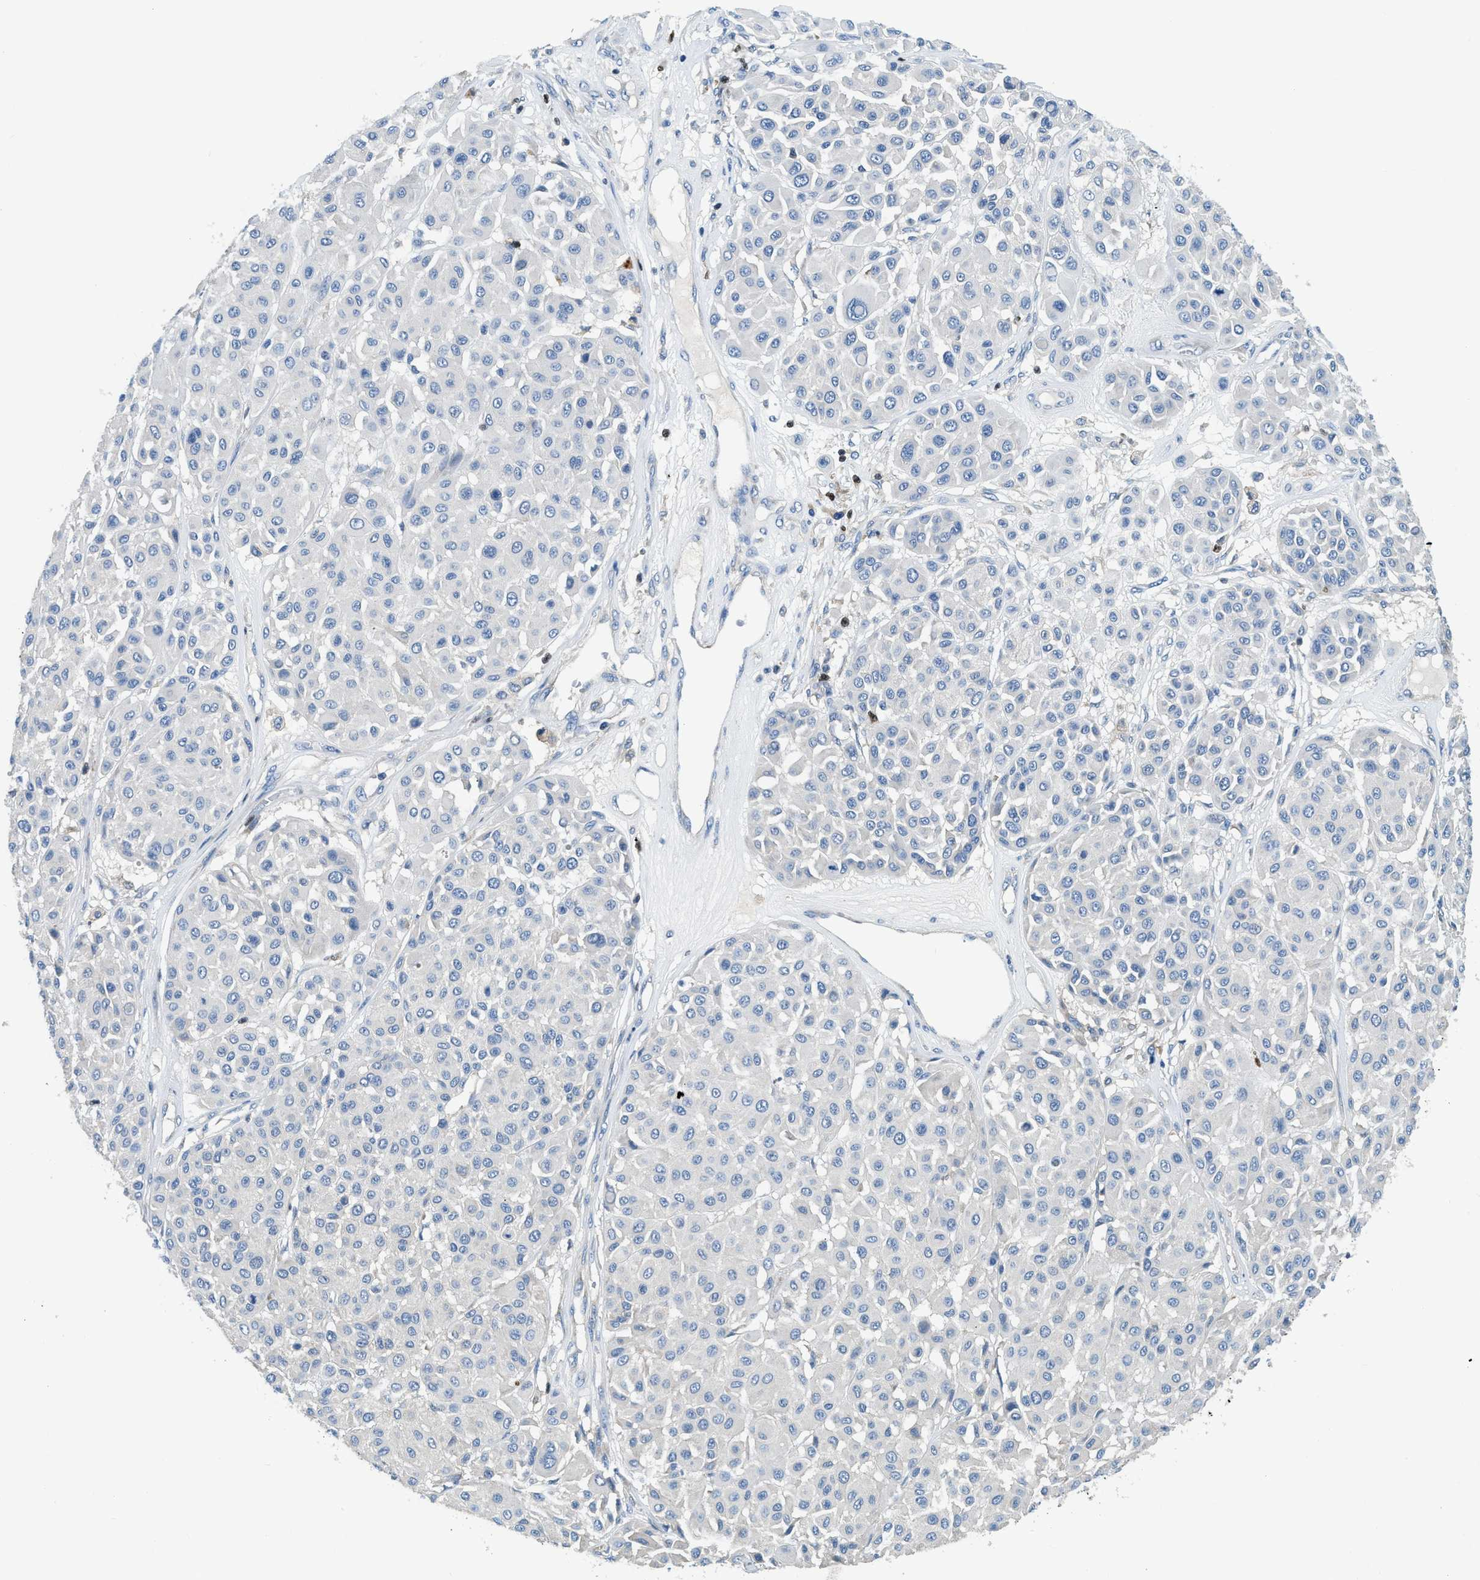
{"staining": {"intensity": "negative", "quantity": "none", "location": "none"}, "tissue": "melanoma", "cell_type": "Tumor cells", "image_type": "cancer", "snomed": [{"axis": "morphology", "description": "Malignant melanoma, Metastatic site"}, {"axis": "topography", "description": "Soft tissue"}], "caption": "Tumor cells are negative for brown protein staining in melanoma.", "gene": "TOX", "patient": {"sex": "male", "age": 41}}